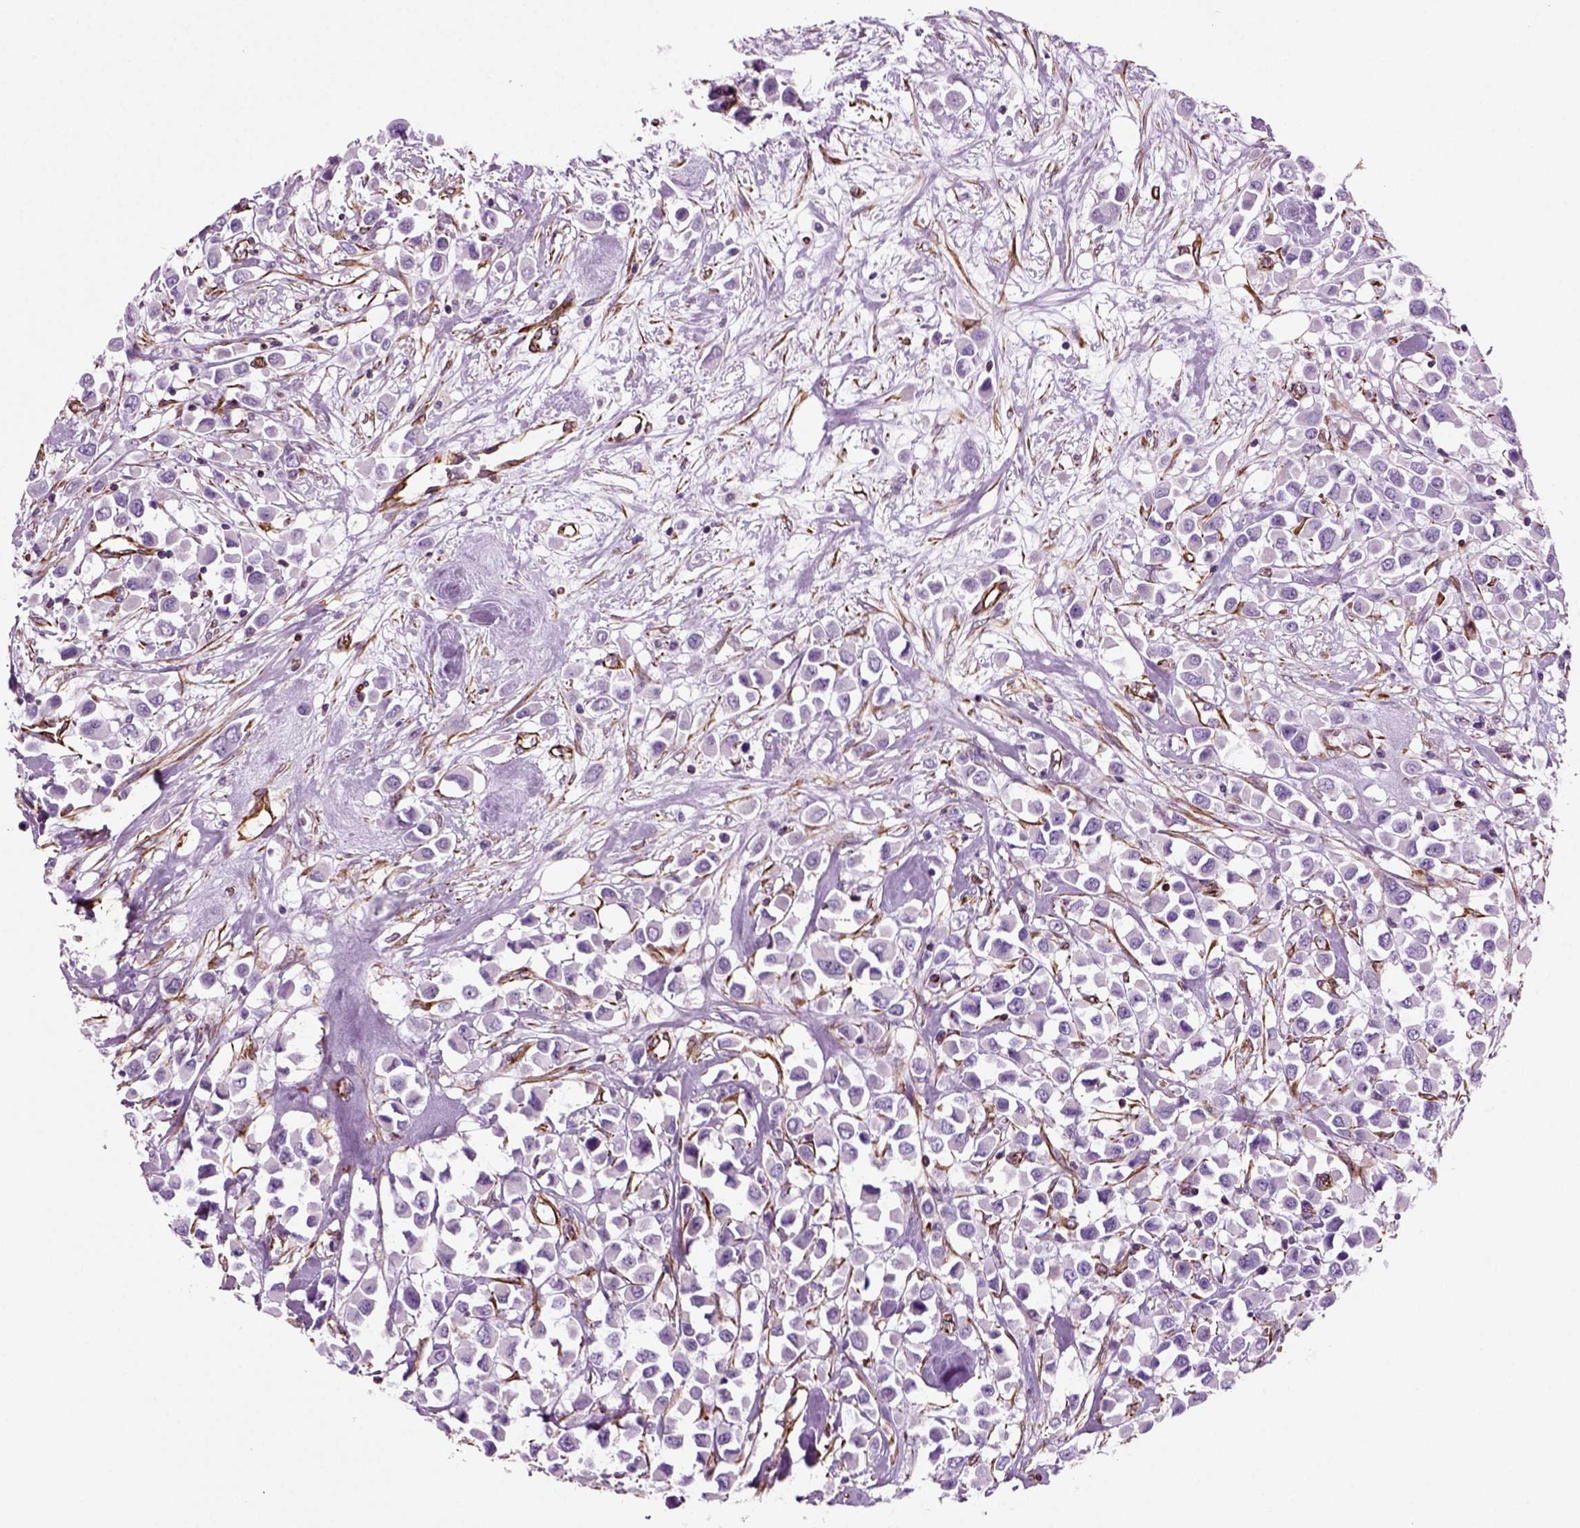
{"staining": {"intensity": "negative", "quantity": "none", "location": "none"}, "tissue": "breast cancer", "cell_type": "Tumor cells", "image_type": "cancer", "snomed": [{"axis": "morphology", "description": "Duct carcinoma"}, {"axis": "topography", "description": "Breast"}], "caption": "Breast cancer was stained to show a protein in brown. There is no significant positivity in tumor cells. (Brightfield microscopy of DAB (3,3'-diaminobenzidine) immunohistochemistry at high magnification).", "gene": "ACER3", "patient": {"sex": "female", "age": 61}}